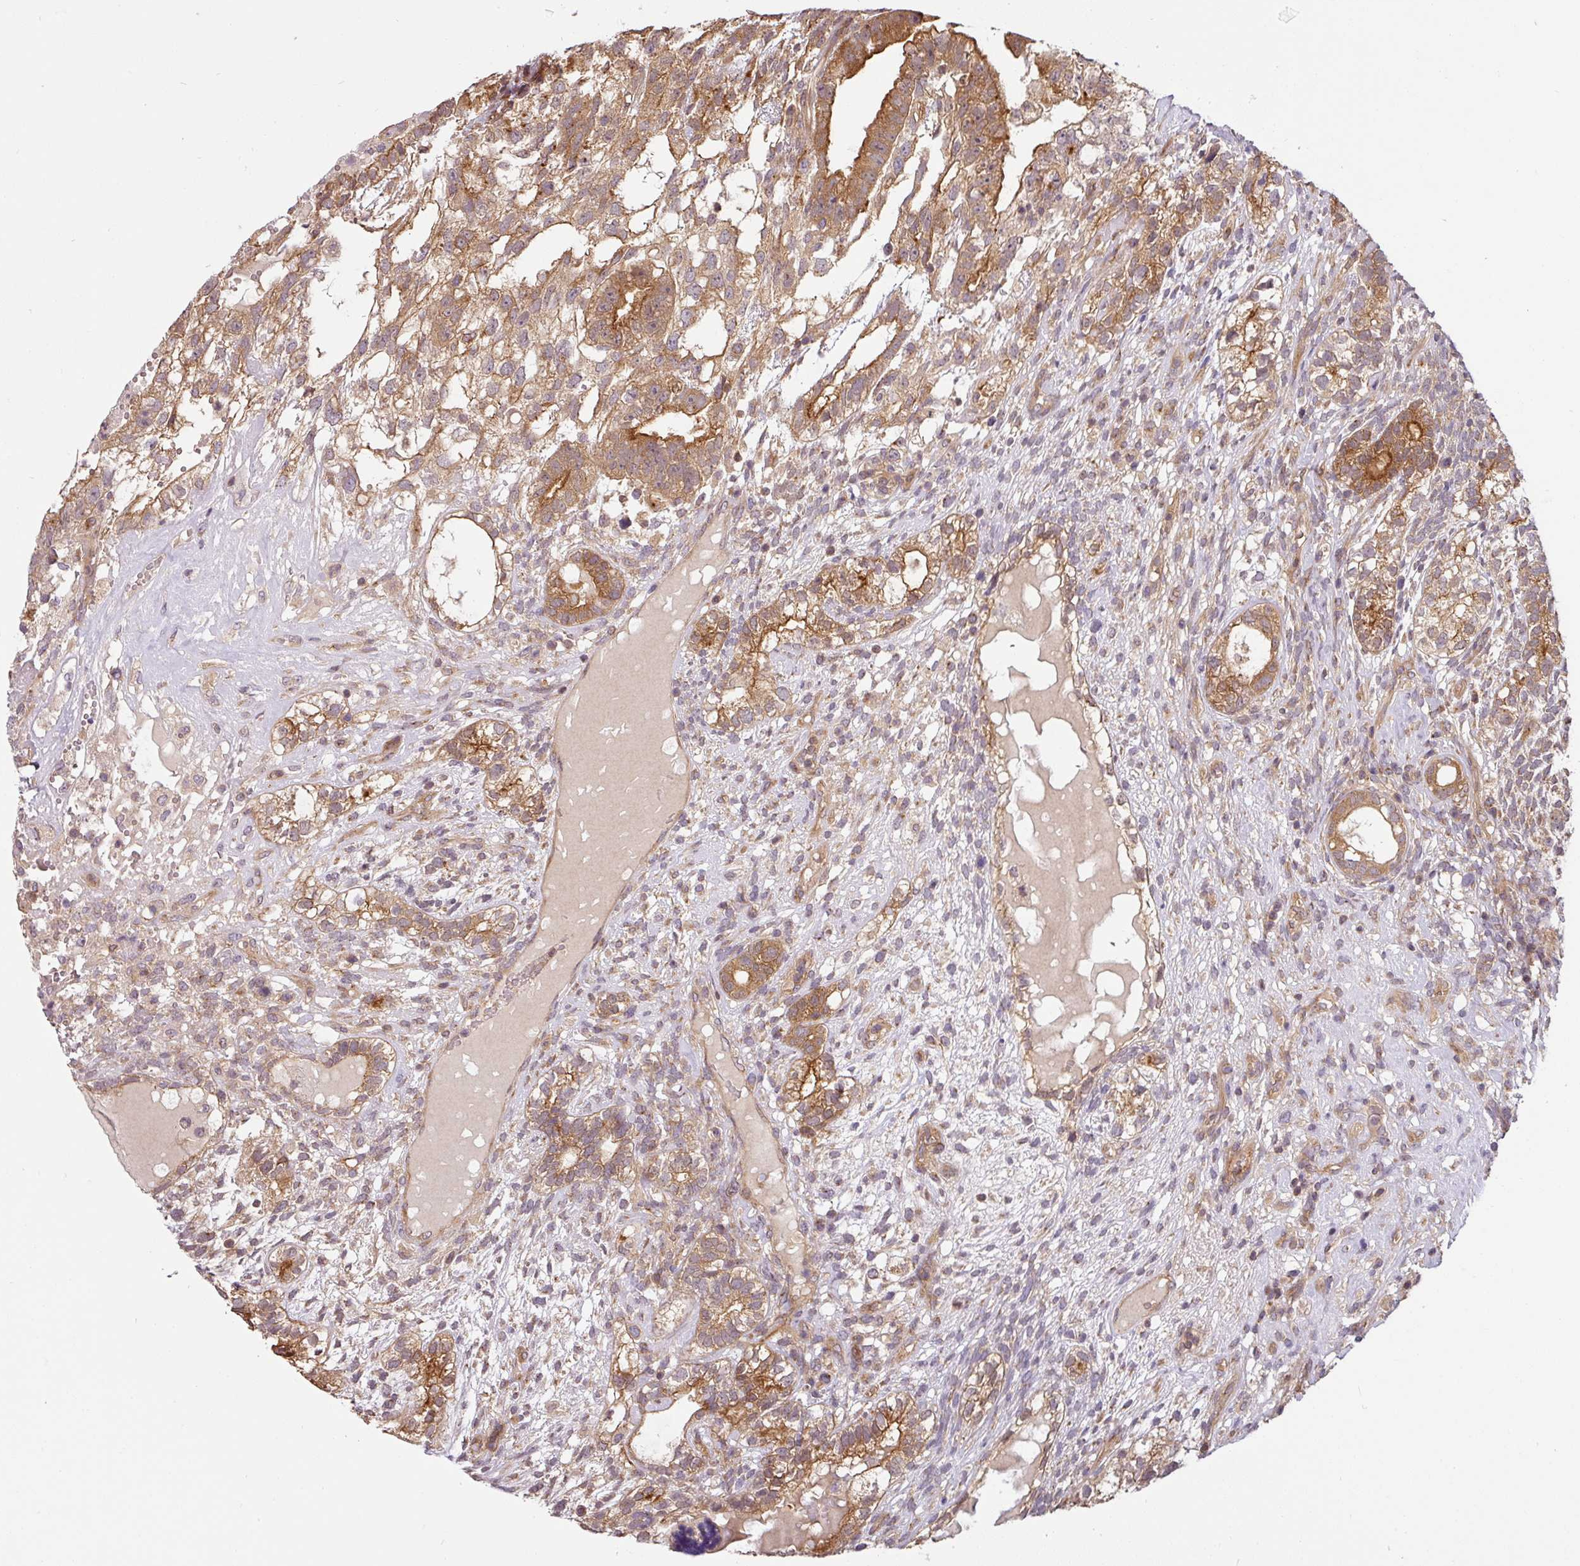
{"staining": {"intensity": "moderate", "quantity": ">75%", "location": "cytoplasmic/membranous"}, "tissue": "testis cancer", "cell_type": "Tumor cells", "image_type": "cancer", "snomed": [{"axis": "morphology", "description": "Seminoma, NOS"}, {"axis": "morphology", "description": "Carcinoma, Embryonal, NOS"}, {"axis": "topography", "description": "Testis"}], "caption": "Testis cancer (embryonal carcinoma) stained for a protein shows moderate cytoplasmic/membranous positivity in tumor cells.", "gene": "SHB", "patient": {"sex": "male", "age": 41}}